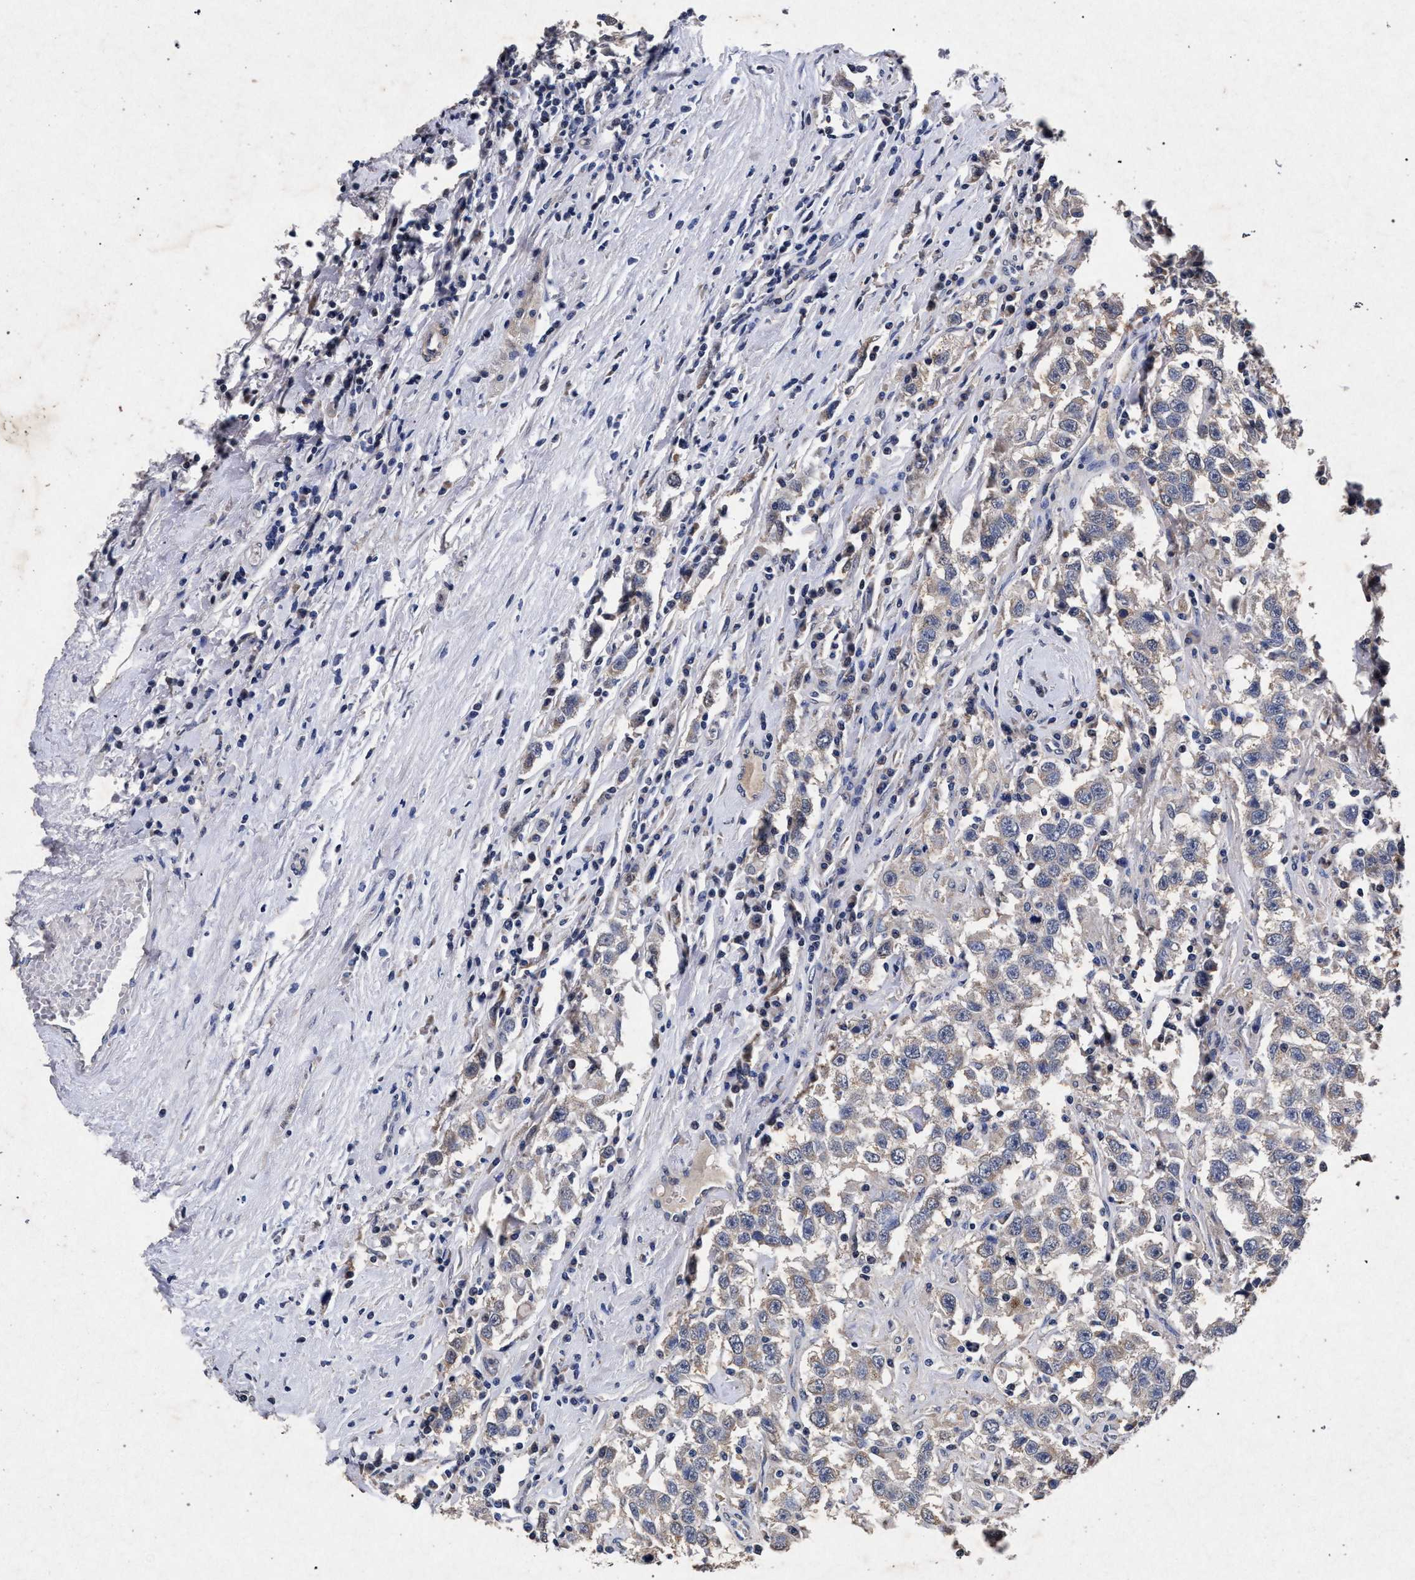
{"staining": {"intensity": "negative", "quantity": "none", "location": "none"}, "tissue": "testis cancer", "cell_type": "Tumor cells", "image_type": "cancer", "snomed": [{"axis": "morphology", "description": "Seminoma, NOS"}, {"axis": "topography", "description": "Testis"}], "caption": "Micrograph shows no protein expression in tumor cells of seminoma (testis) tissue.", "gene": "ATP1A2", "patient": {"sex": "male", "age": 41}}